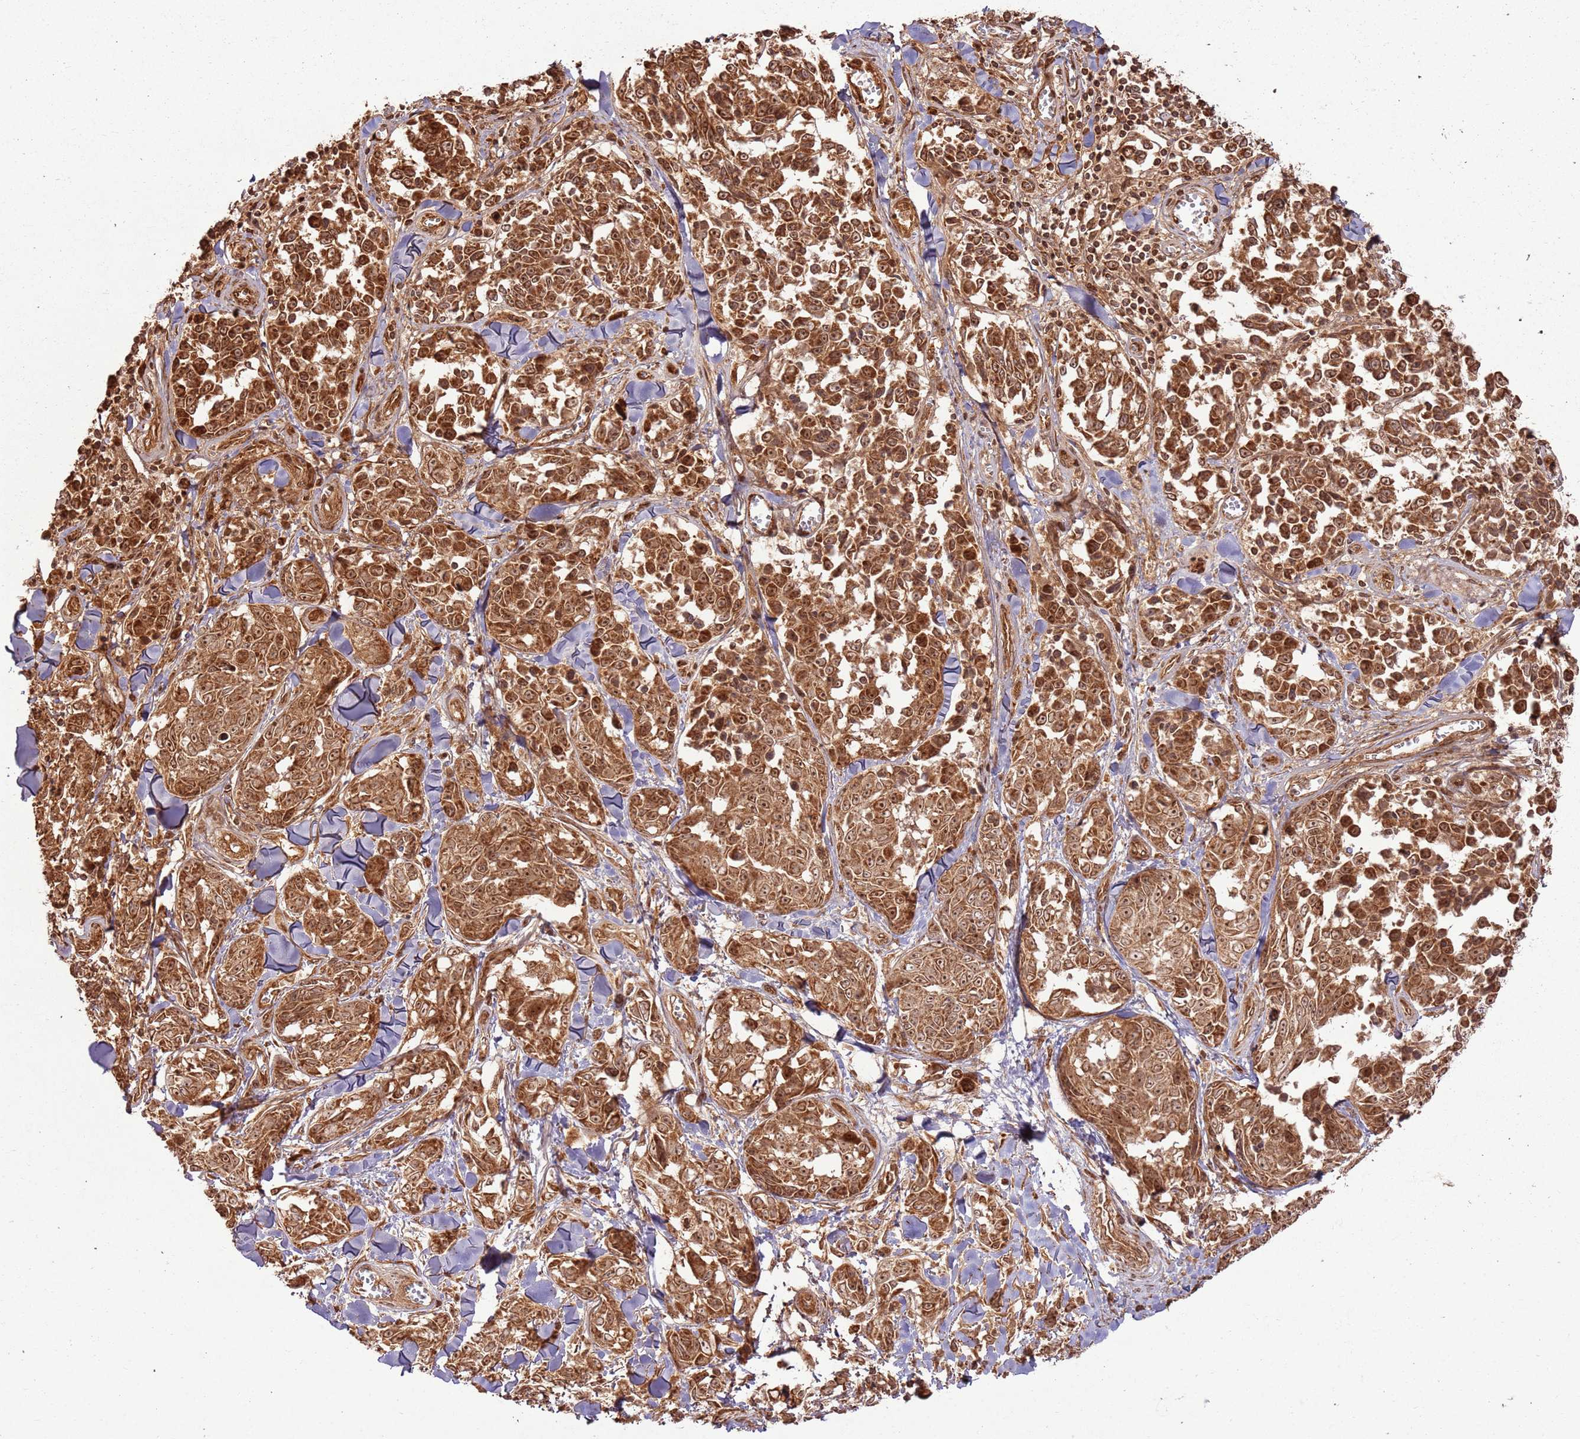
{"staining": {"intensity": "strong", "quantity": ">75%", "location": "cytoplasmic/membranous,nuclear"}, "tissue": "melanoma", "cell_type": "Tumor cells", "image_type": "cancer", "snomed": [{"axis": "morphology", "description": "Malignant melanoma, NOS"}, {"axis": "topography", "description": "Skin"}], "caption": "Tumor cells exhibit high levels of strong cytoplasmic/membranous and nuclear expression in approximately >75% of cells in melanoma.", "gene": "TBC1D13", "patient": {"sex": "female", "age": 64}}